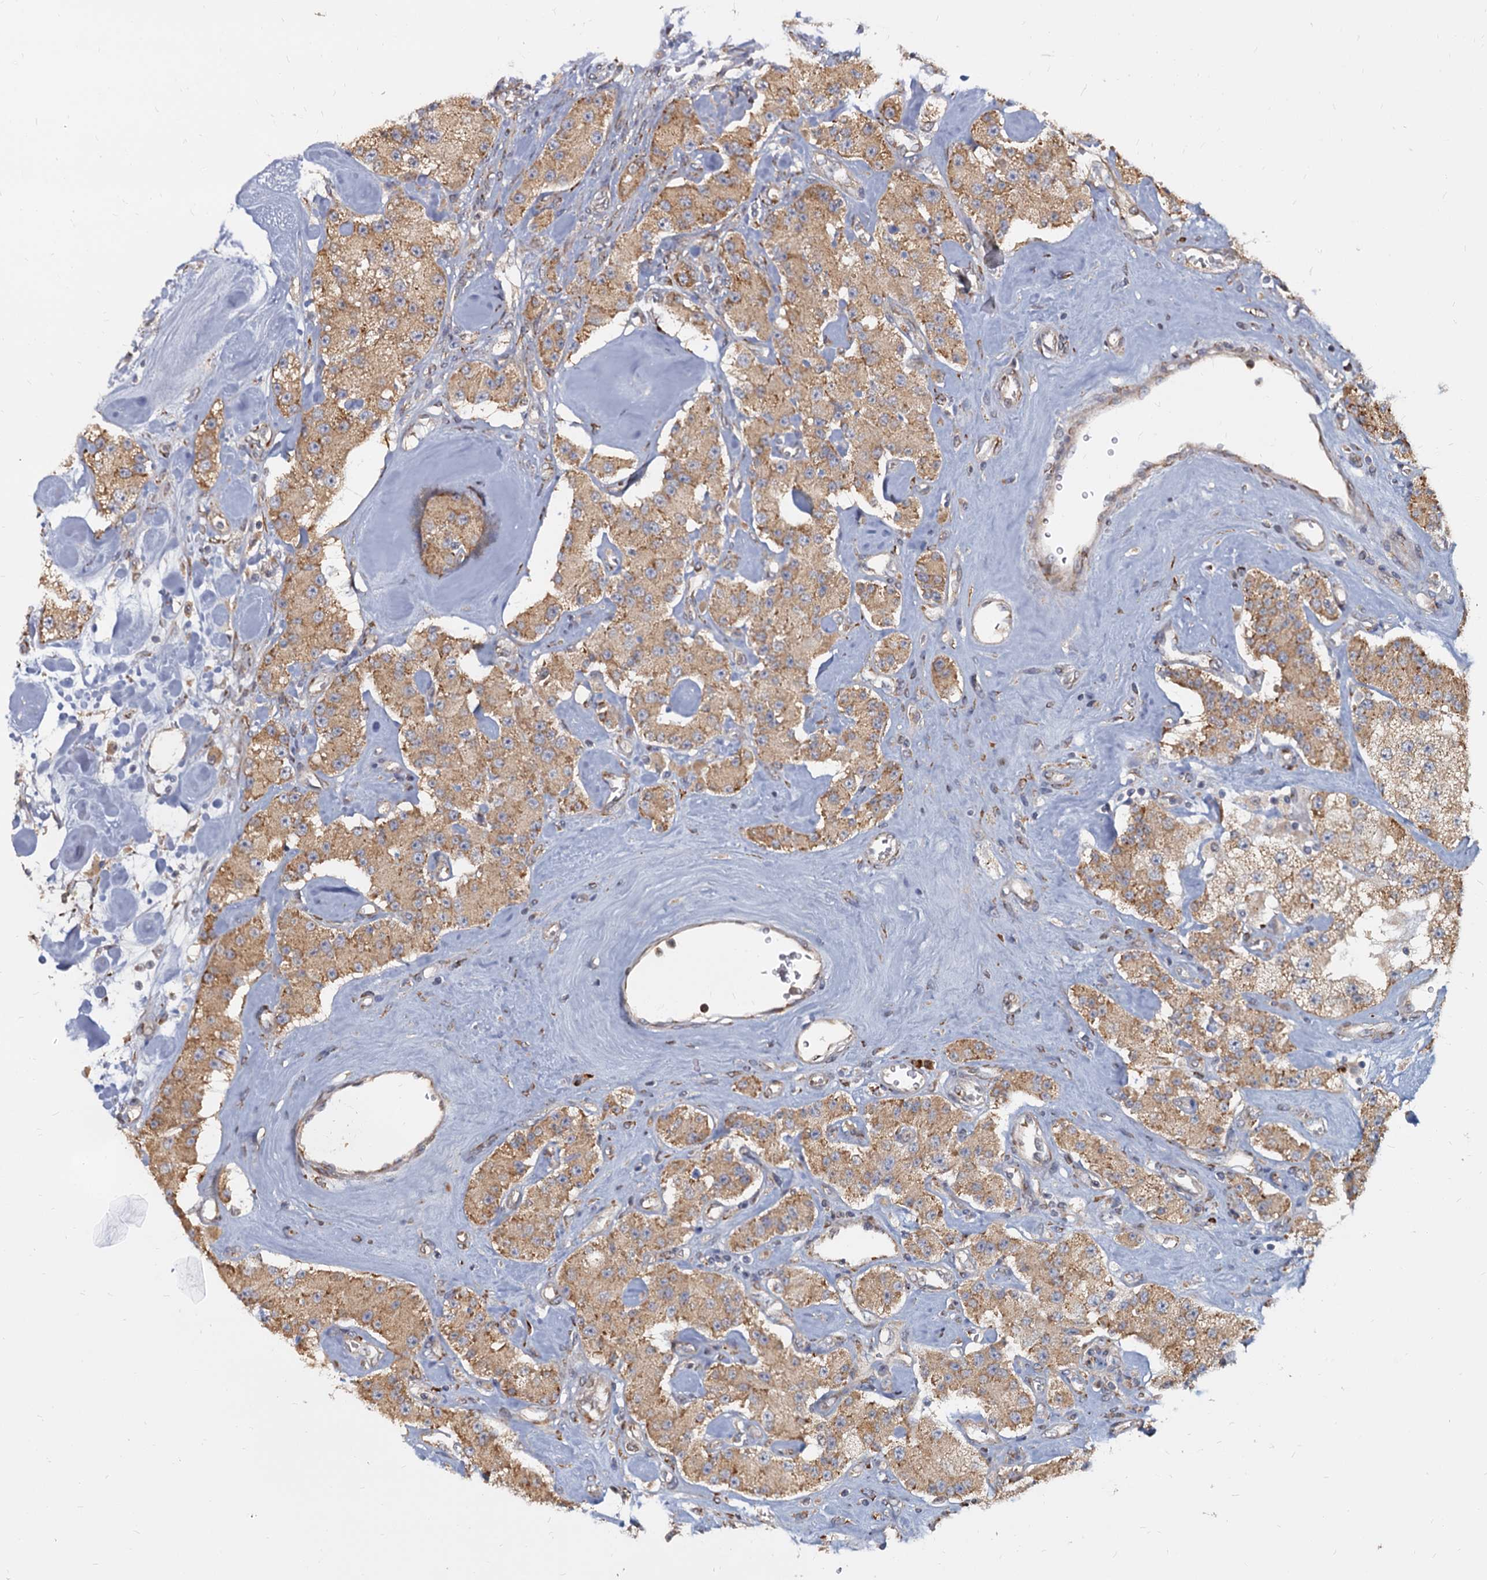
{"staining": {"intensity": "moderate", "quantity": ">75%", "location": "cytoplasmic/membranous"}, "tissue": "carcinoid", "cell_type": "Tumor cells", "image_type": "cancer", "snomed": [{"axis": "morphology", "description": "Carcinoid, malignant, NOS"}, {"axis": "topography", "description": "Pancreas"}], "caption": "IHC of carcinoid demonstrates medium levels of moderate cytoplasmic/membranous positivity in approximately >75% of tumor cells.", "gene": "LRRC51", "patient": {"sex": "male", "age": 41}}